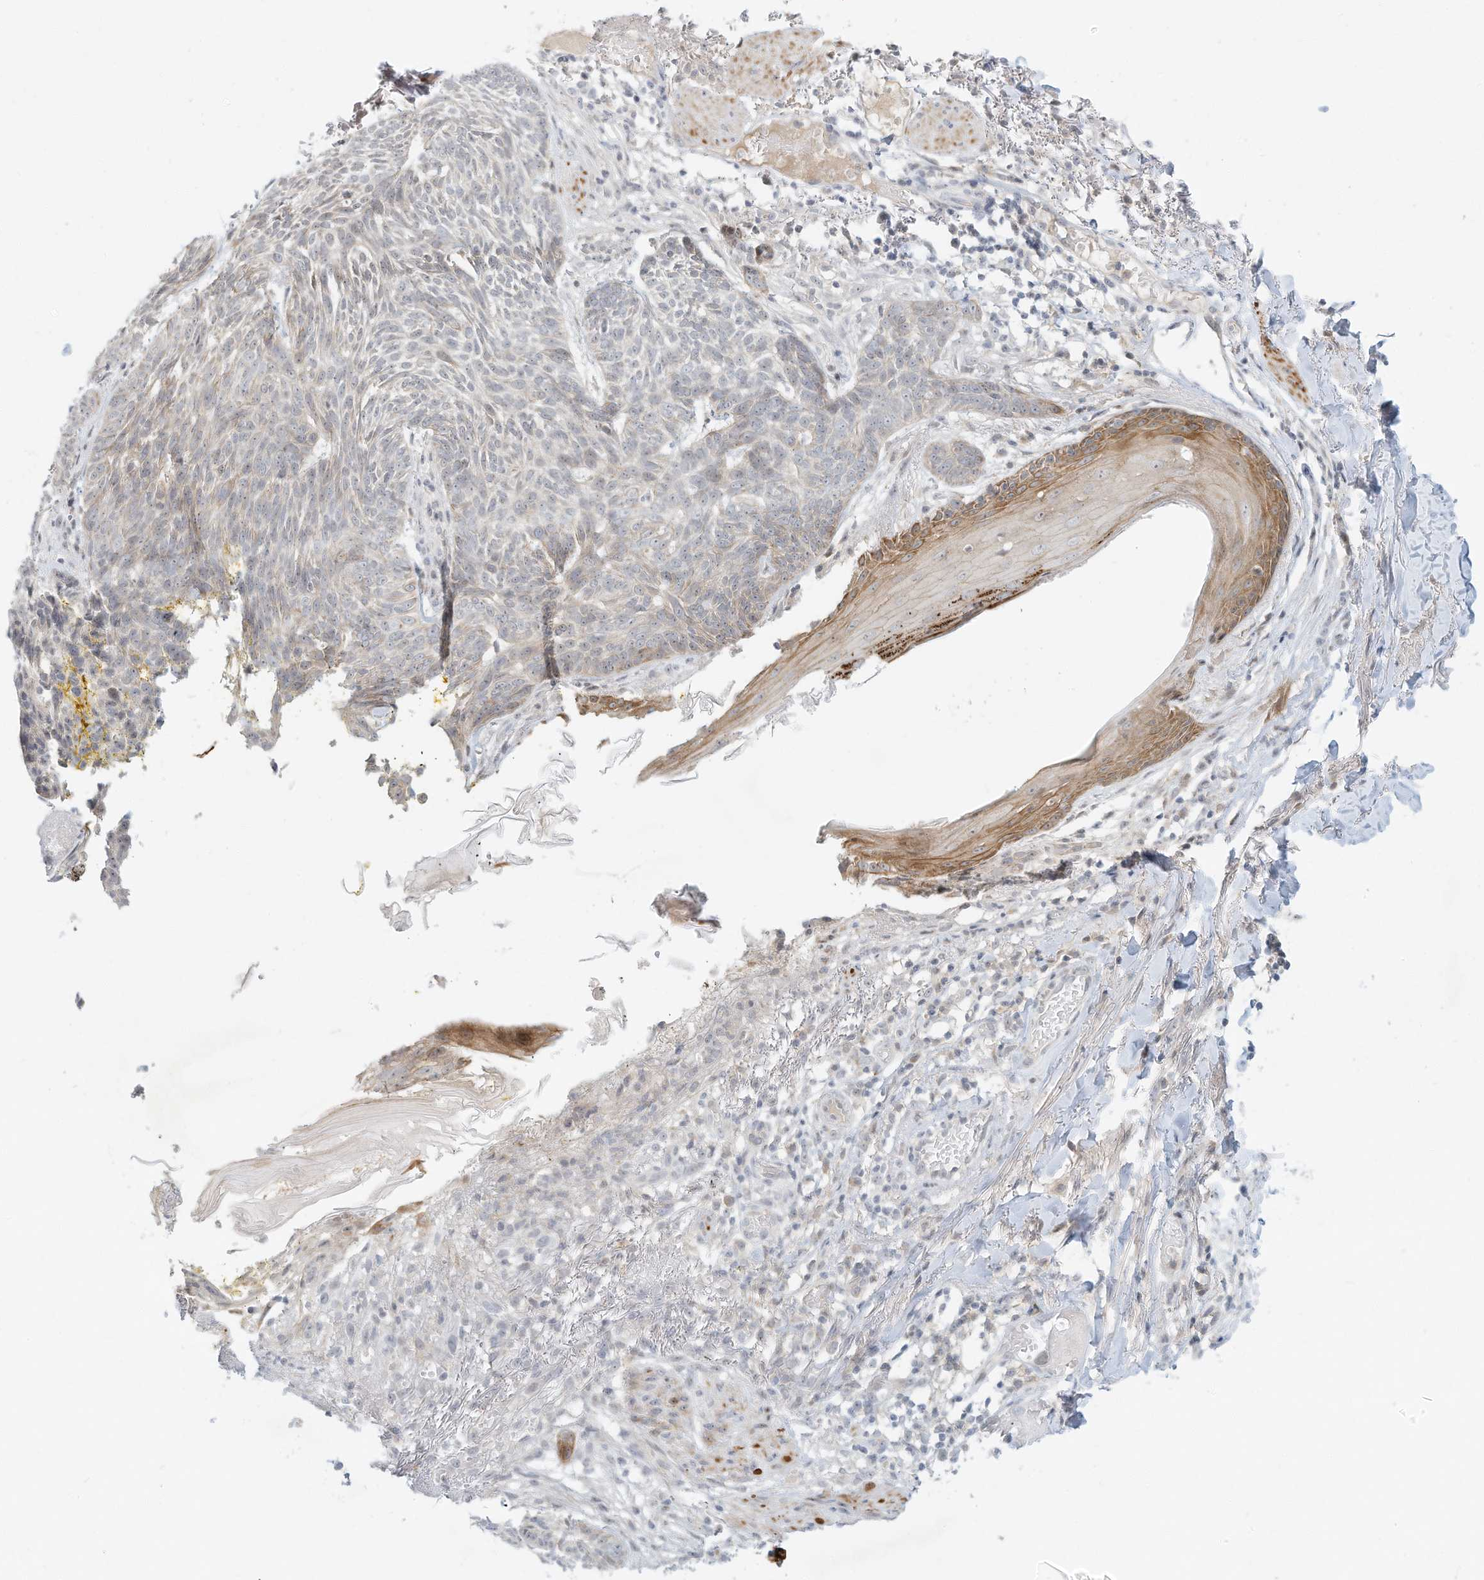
{"staining": {"intensity": "weak", "quantity": "<25%", "location": "cytoplasmic/membranous"}, "tissue": "skin cancer", "cell_type": "Tumor cells", "image_type": "cancer", "snomed": [{"axis": "morphology", "description": "Normal tissue, NOS"}, {"axis": "morphology", "description": "Basal cell carcinoma"}, {"axis": "topography", "description": "Skin"}], "caption": "A photomicrograph of human skin cancer is negative for staining in tumor cells.", "gene": "PAK6", "patient": {"sex": "male", "age": 64}}